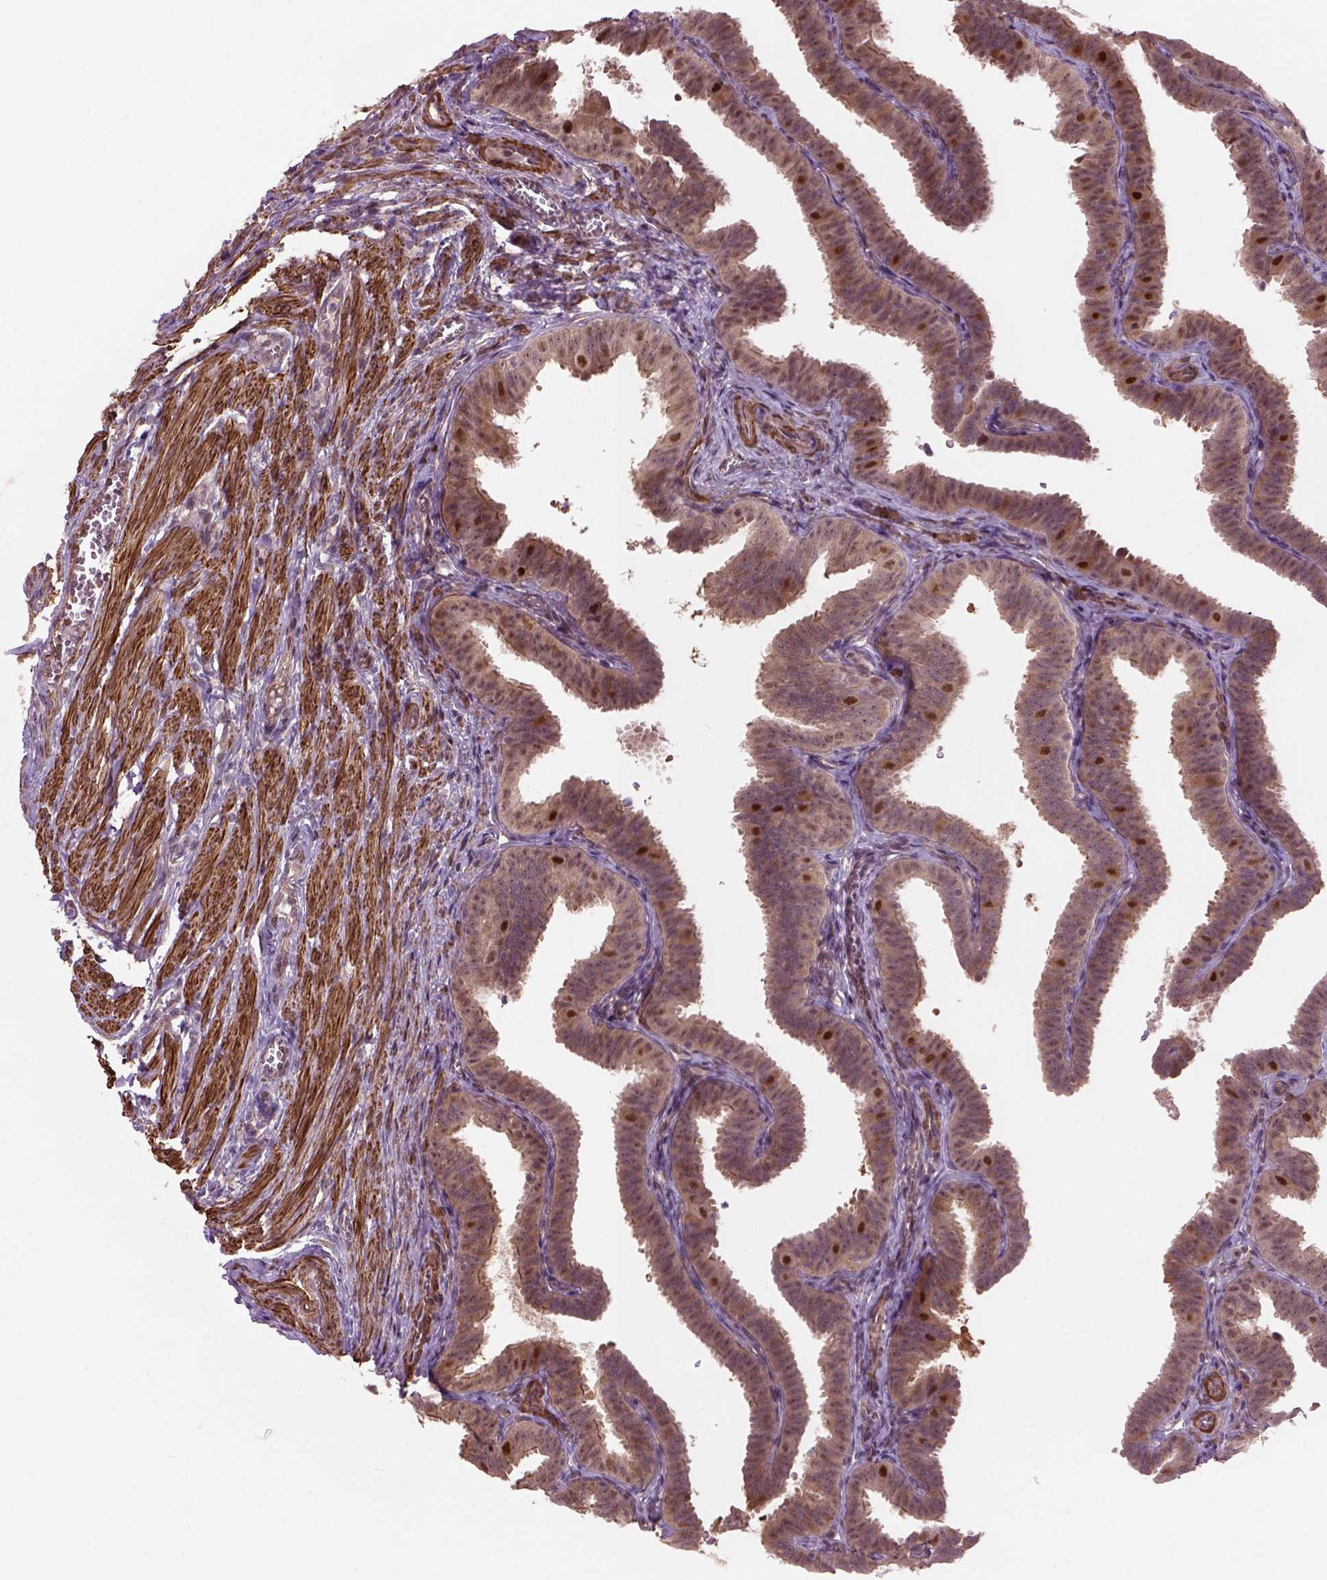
{"staining": {"intensity": "moderate", "quantity": "<25%", "location": "cytoplasmic/membranous,nuclear"}, "tissue": "fallopian tube", "cell_type": "Glandular cells", "image_type": "normal", "snomed": [{"axis": "morphology", "description": "Normal tissue, NOS"}, {"axis": "topography", "description": "Fallopian tube"}], "caption": "Immunohistochemistry (IHC) of unremarkable human fallopian tube displays low levels of moderate cytoplasmic/membranous,nuclear positivity in approximately <25% of glandular cells.", "gene": "PSMD11", "patient": {"sex": "female", "age": 25}}